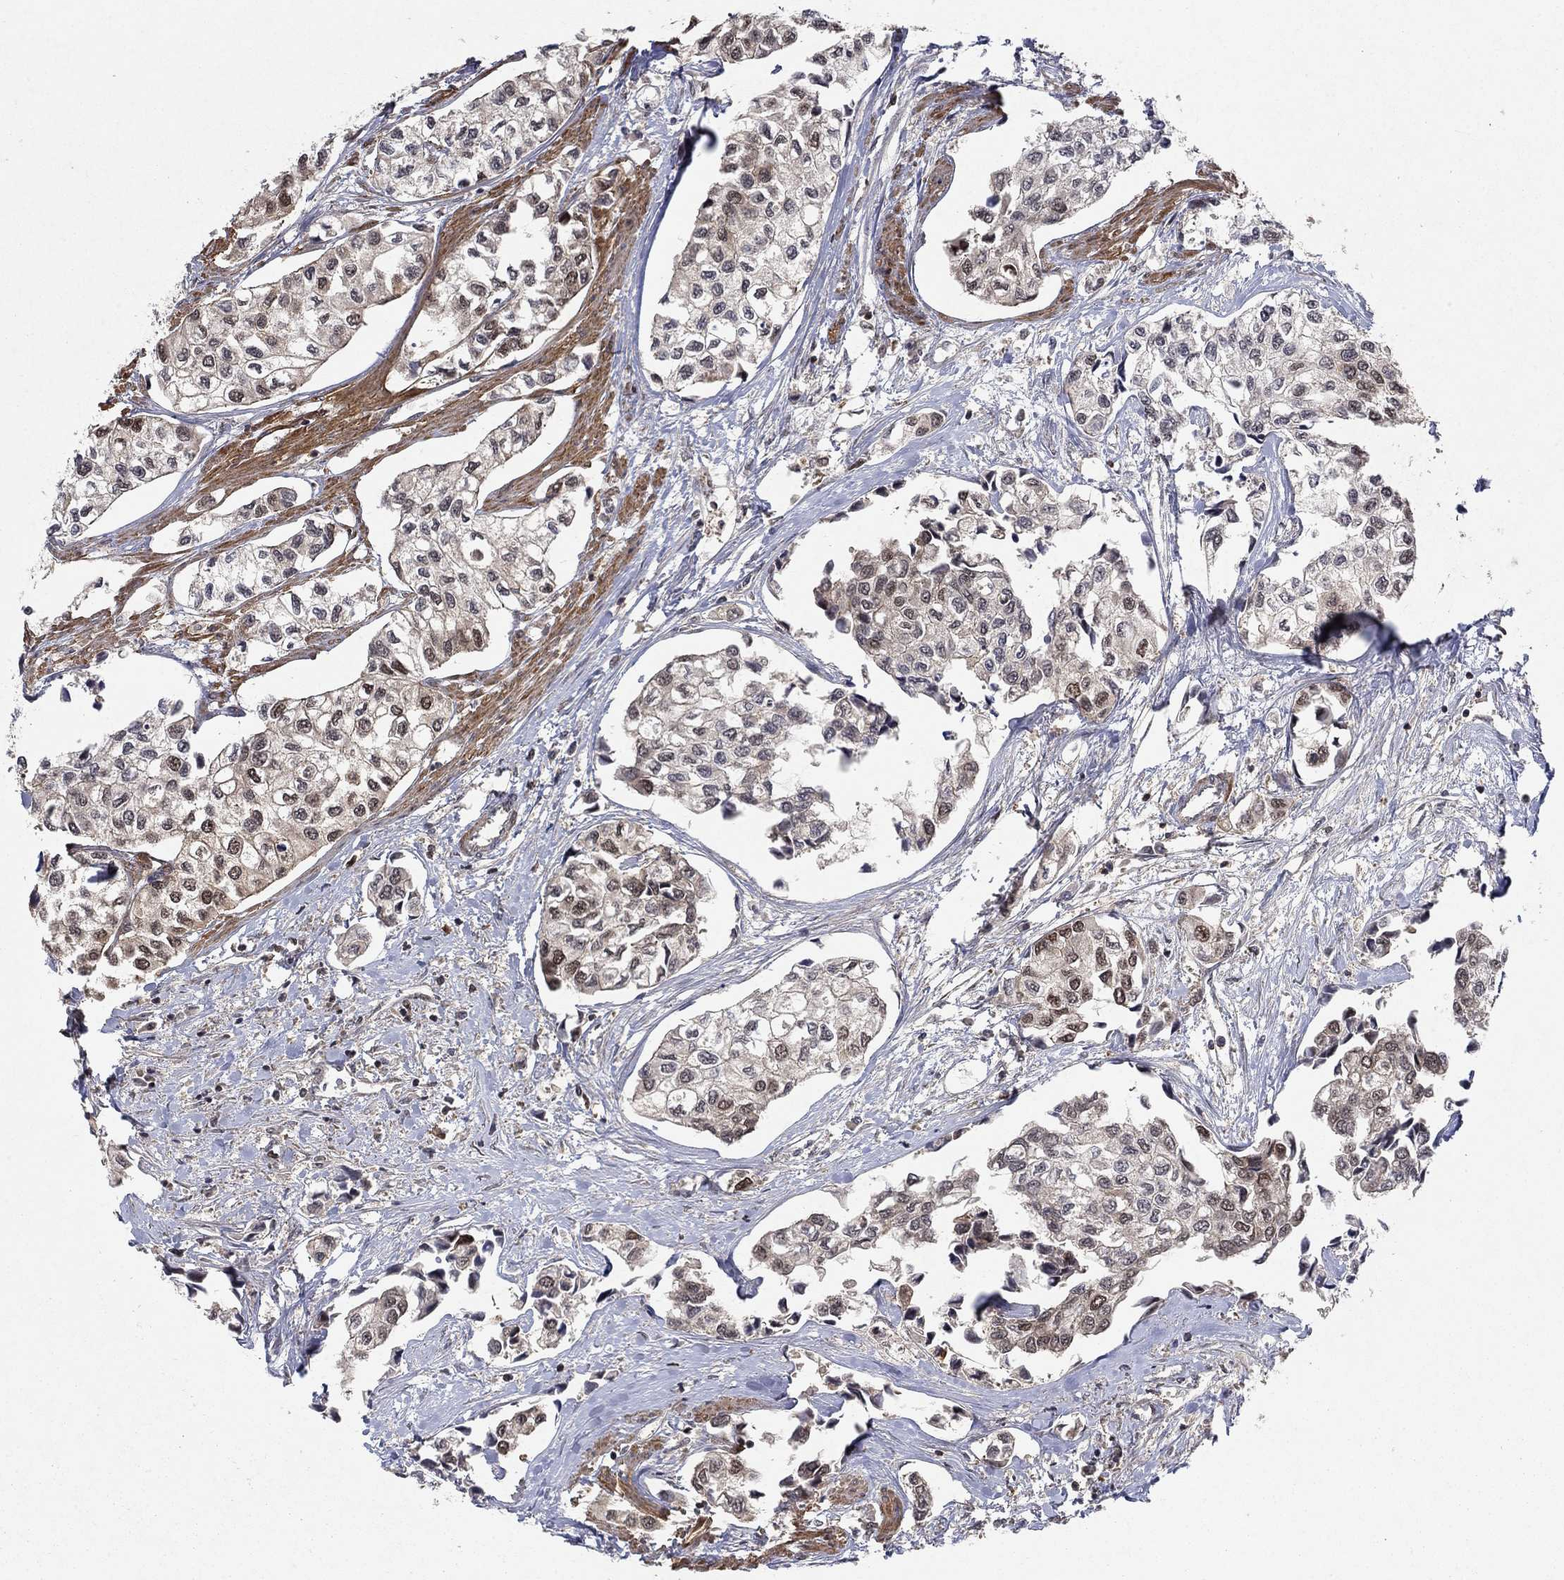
{"staining": {"intensity": "strong", "quantity": "<25%", "location": "nuclear"}, "tissue": "urothelial cancer", "cell_type": "Tumor cells", "image_type": "cancer", "snomed": [{"axis": "morphology", "description": "Urothelial carcinoma, High grade"}, {"axis": "topography", "description": "Urinary bladder"}], "caption": "Human urothelial cancer stained with a protein marker displays strong staining in tumor cells.", "gene": "CCDC66", "patient": {"sex": "male", "age": 73}}